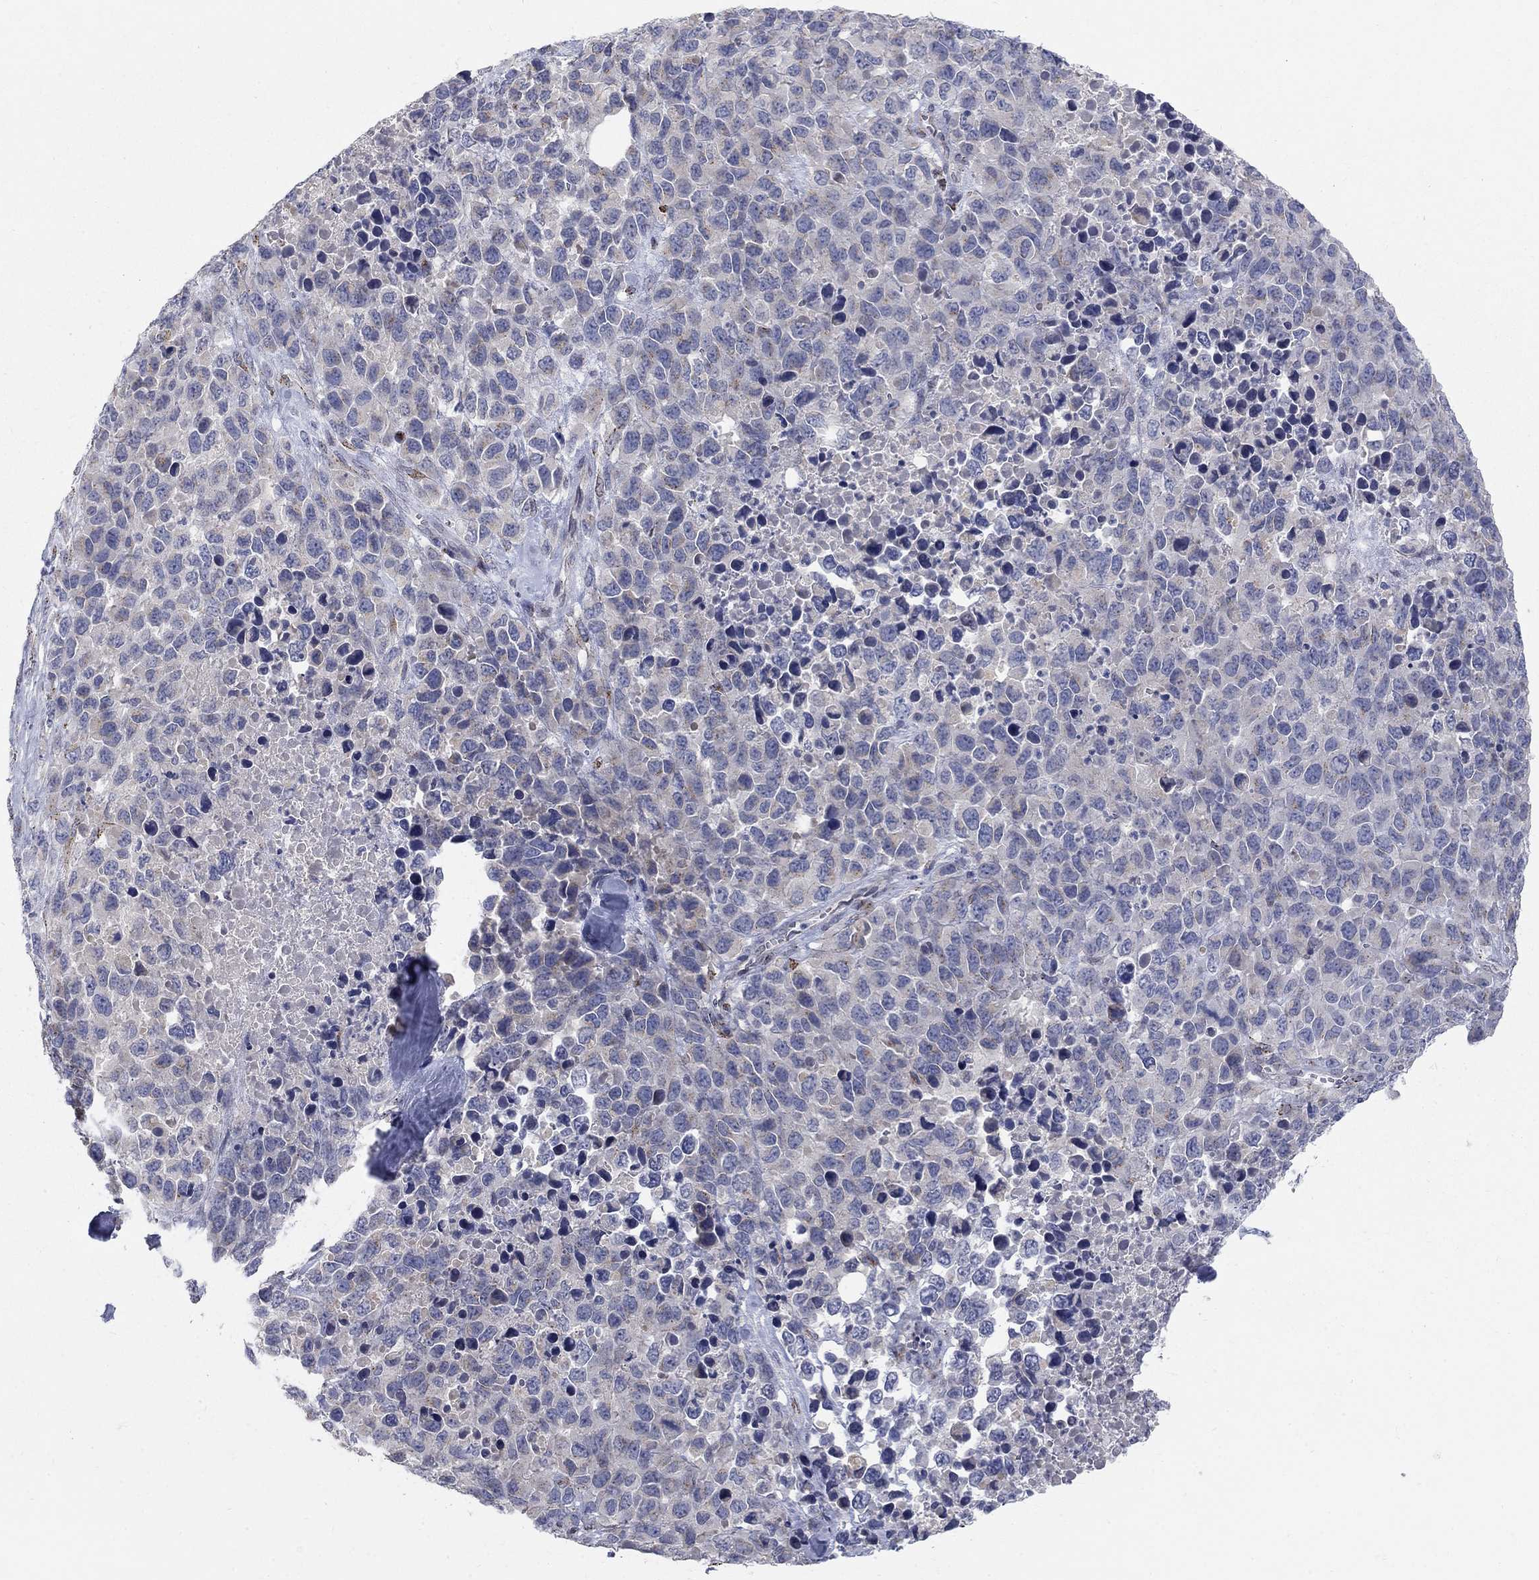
{"staining": {"intensity": "negative", "quantity": "none", "location": "none"}, "tissue": "melanoma", "cell_type": "Tumor cells", "image_type": "cancer", "snomed": [{"axis": "morphology", "description": "Malignant melanoma, Metastatic site"}, {"axis": "topography", "description": "Skin"}], "caption": "Immunohistochemical staining of malignant melanoma (metastatic site) displays no significant staining in tumor cells.", "gene": "PANK3", "patient": {"sex": "male", "age": 84}}